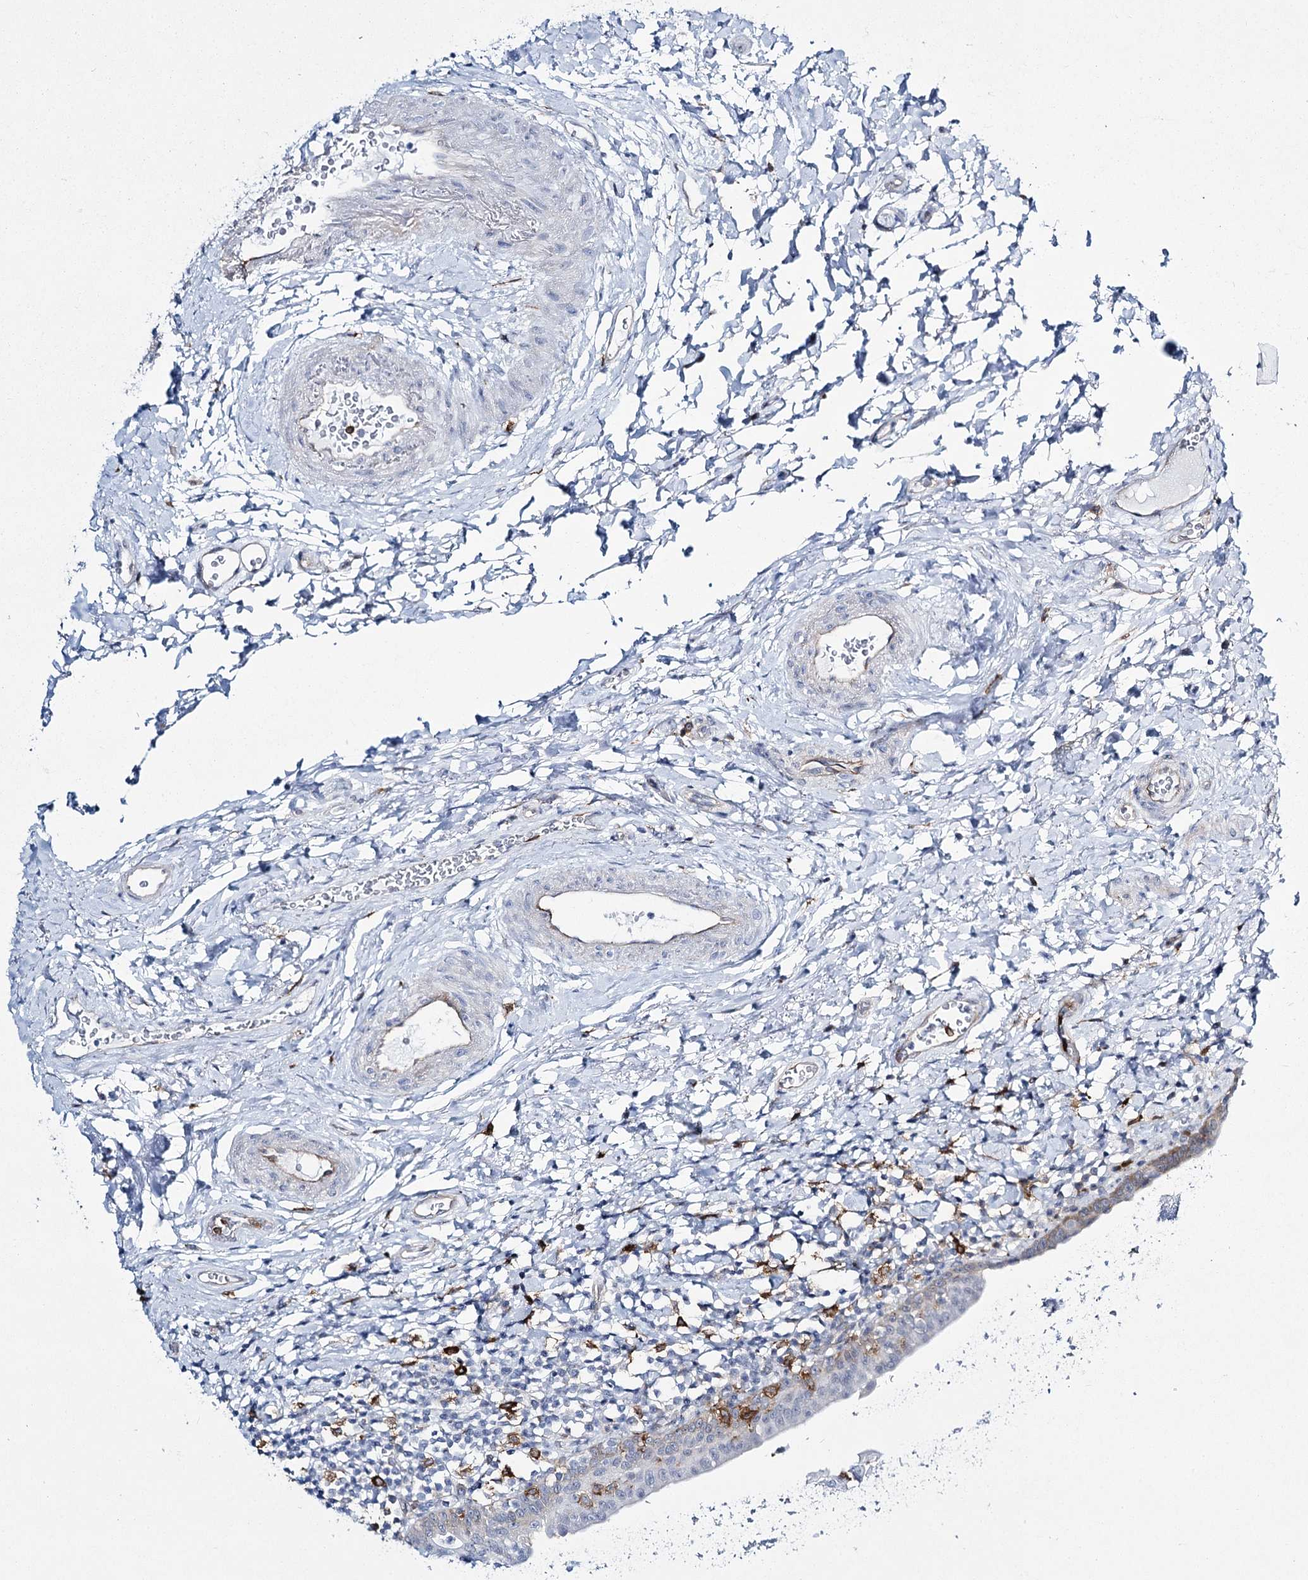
{"staining": {"intensity": "moderate", "quantity": "<25%", "location": "cytoplasmic/membranous"}, "tissue": "urinary bladder", "cell_type": "Urothelial cells", "image_type": "normal", "snomed": [{"axis": "morphology", "description": "Normal tissue, NOS"}, {"axis": "topography", "description": "Urinary bladder"}], "caption": "A photomicrograph of urinary bladder stained for a protein shows moderate cytoplasmic/membranous brown staining in urothelial cells. (DAB (3,3'-diaminobenzidine) IHC, brown staining for protein, blue staining for nuclei).", "gene": "CCDC88A", "patient": {"sex": "male", "age": 83}}